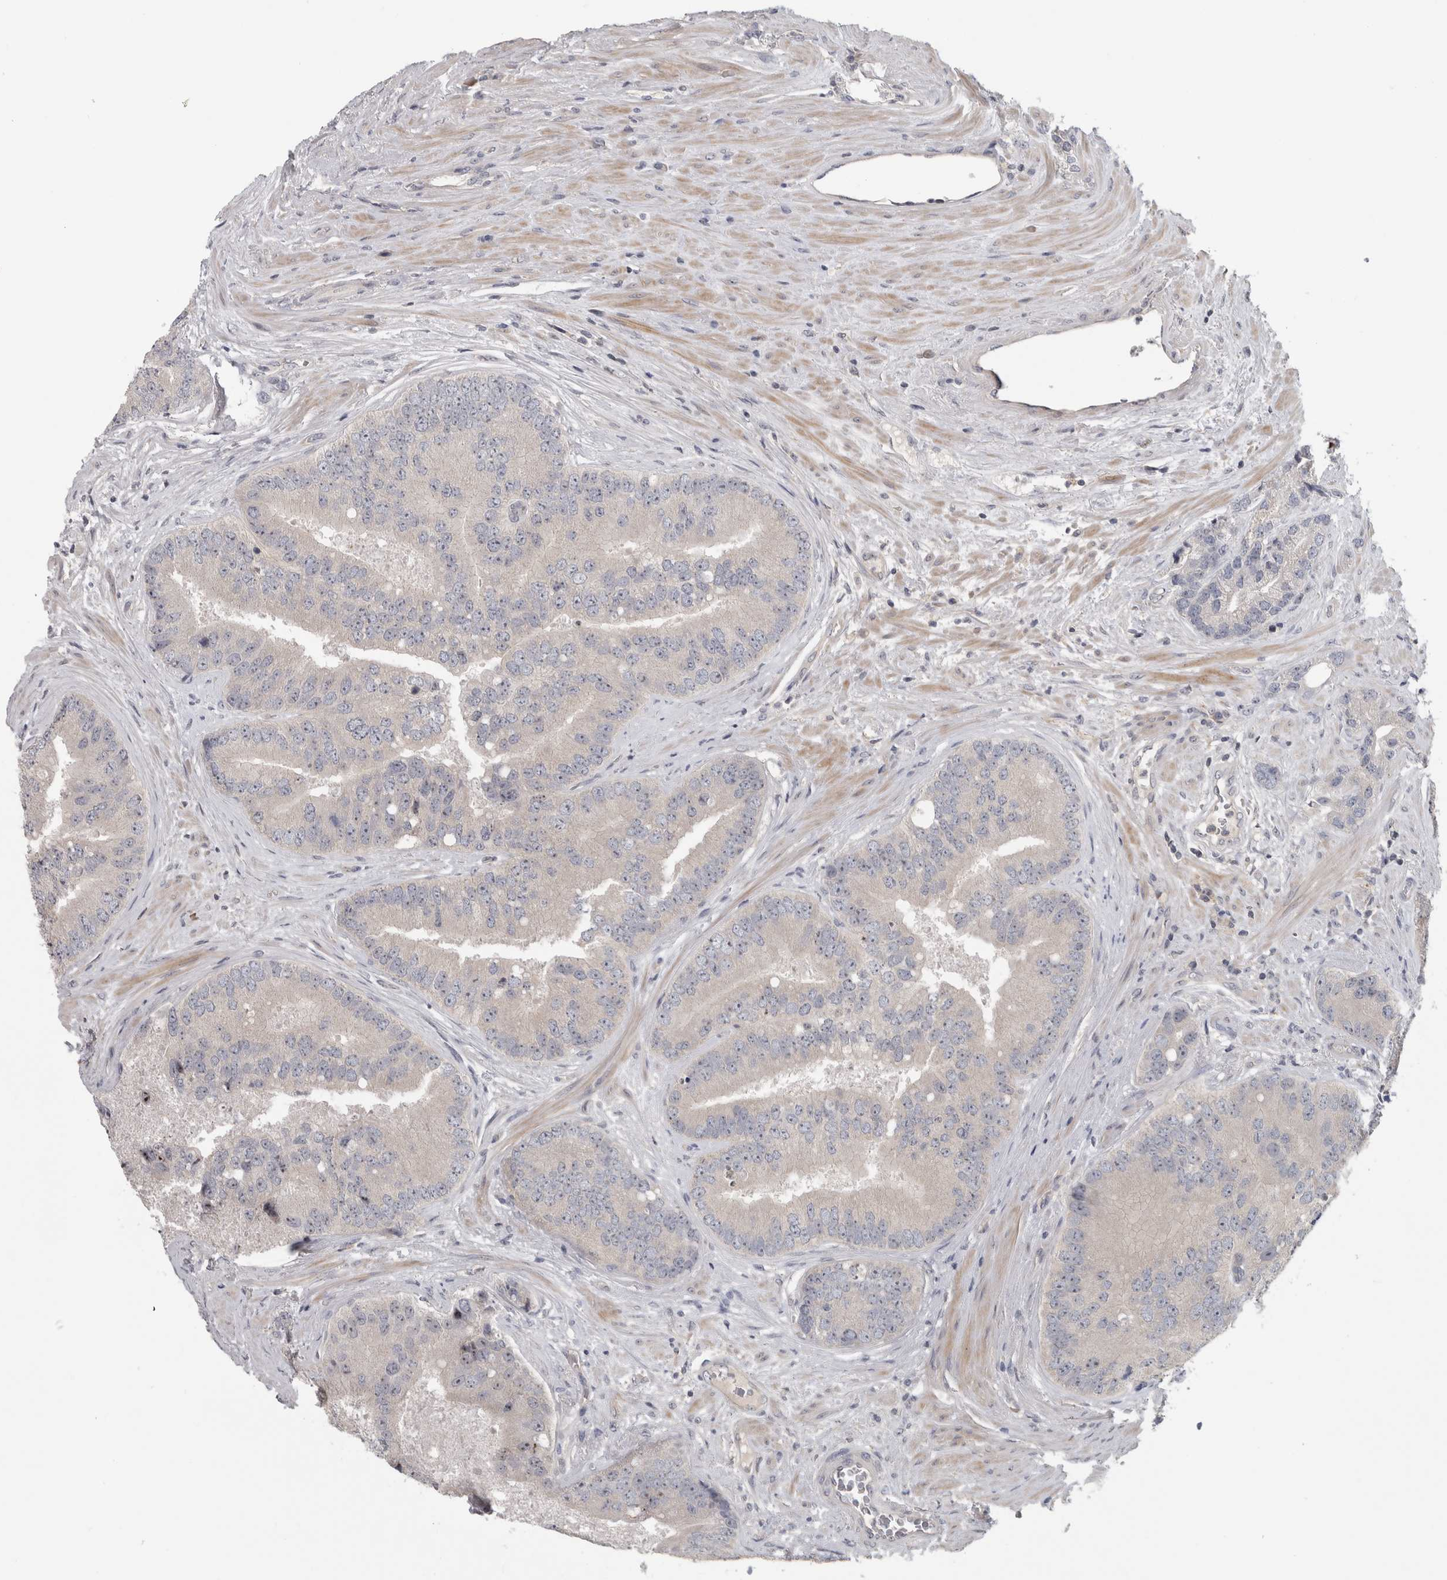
{"staining": {"intensity": "weak", "quantity": "<25%", "location": "nuclear"}, "tissue": "prostate cancer", "cell_type": "Tumor cells", "image_type": "cancer", "snomed": [{"axis": "morphology", "description": "Adenocarcinoma, High grade"}, {"axis": "topography", "description": "Prostate"}], "caption": "This is an IHC micrograph of human prostate adenocarcinoma (high-grade). There is no positivity in tumor cells.", "gene": "RBM28", "patient": {"sex": "male", "age": 70}}